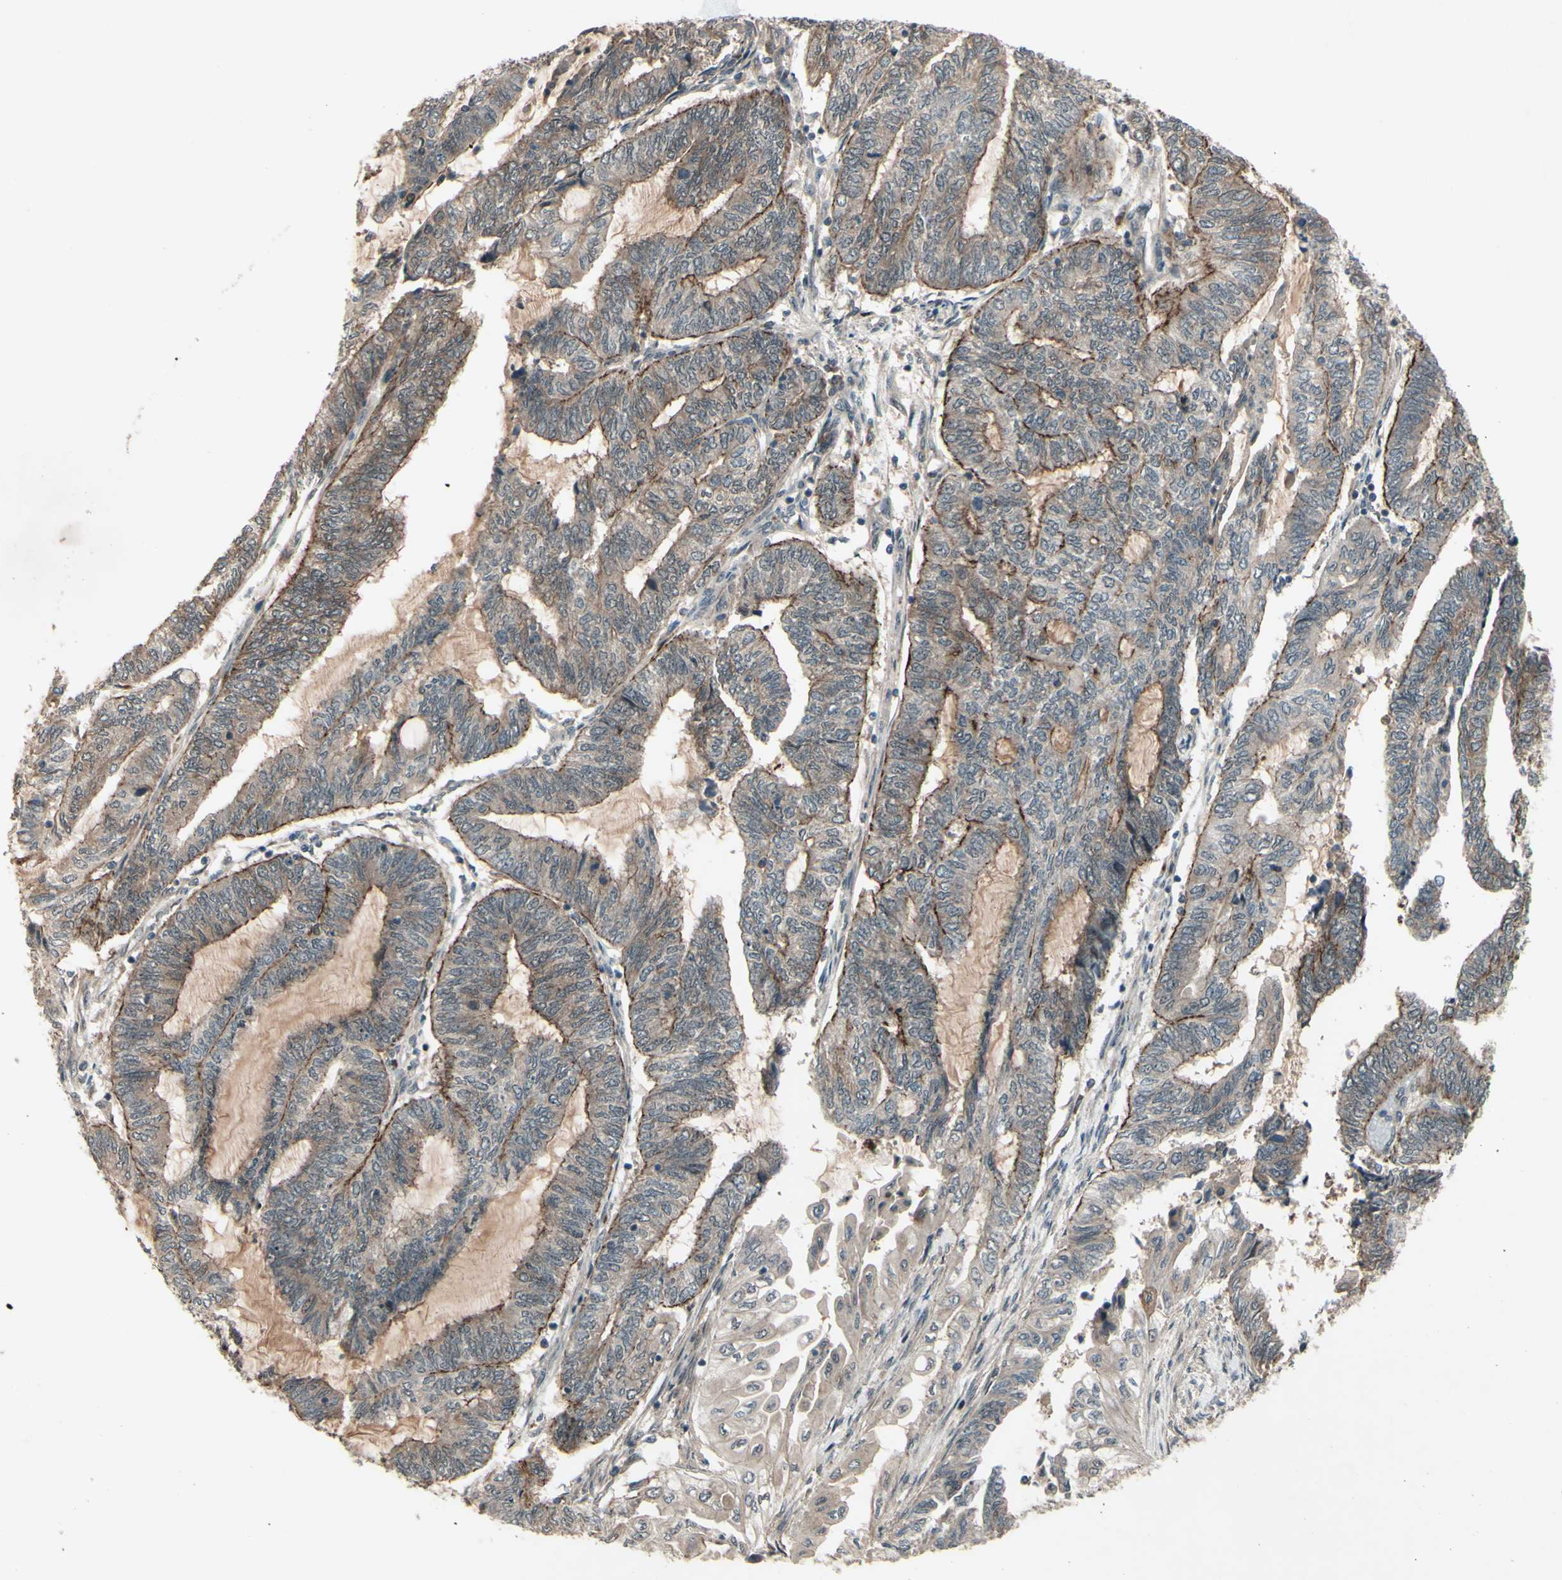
{"staining": {"intensity": "moderate", "quantity": ">75%", "location": "cytoplasmic/membranous"}, "tissue": "endometrial cancer", "cell_type": "Tumor cells", "image_type": "cancer", "snomed": [{"axis": "morphology", "description": "Adenocarcinoma, NOS"}, {"axis": "topography", "description": "Uterus"}, {"axis": "topography", "description": "Endometrium"}], "caption": "Immunohistochemistry (IHC) of adenocarcinoma (endometrial) reveals medium levels of moderate cytoplasmic/membranous expression in about >75% of tumor cells.", "gene": "MLF2", "patient": {"sex": "female", "age": 70}}